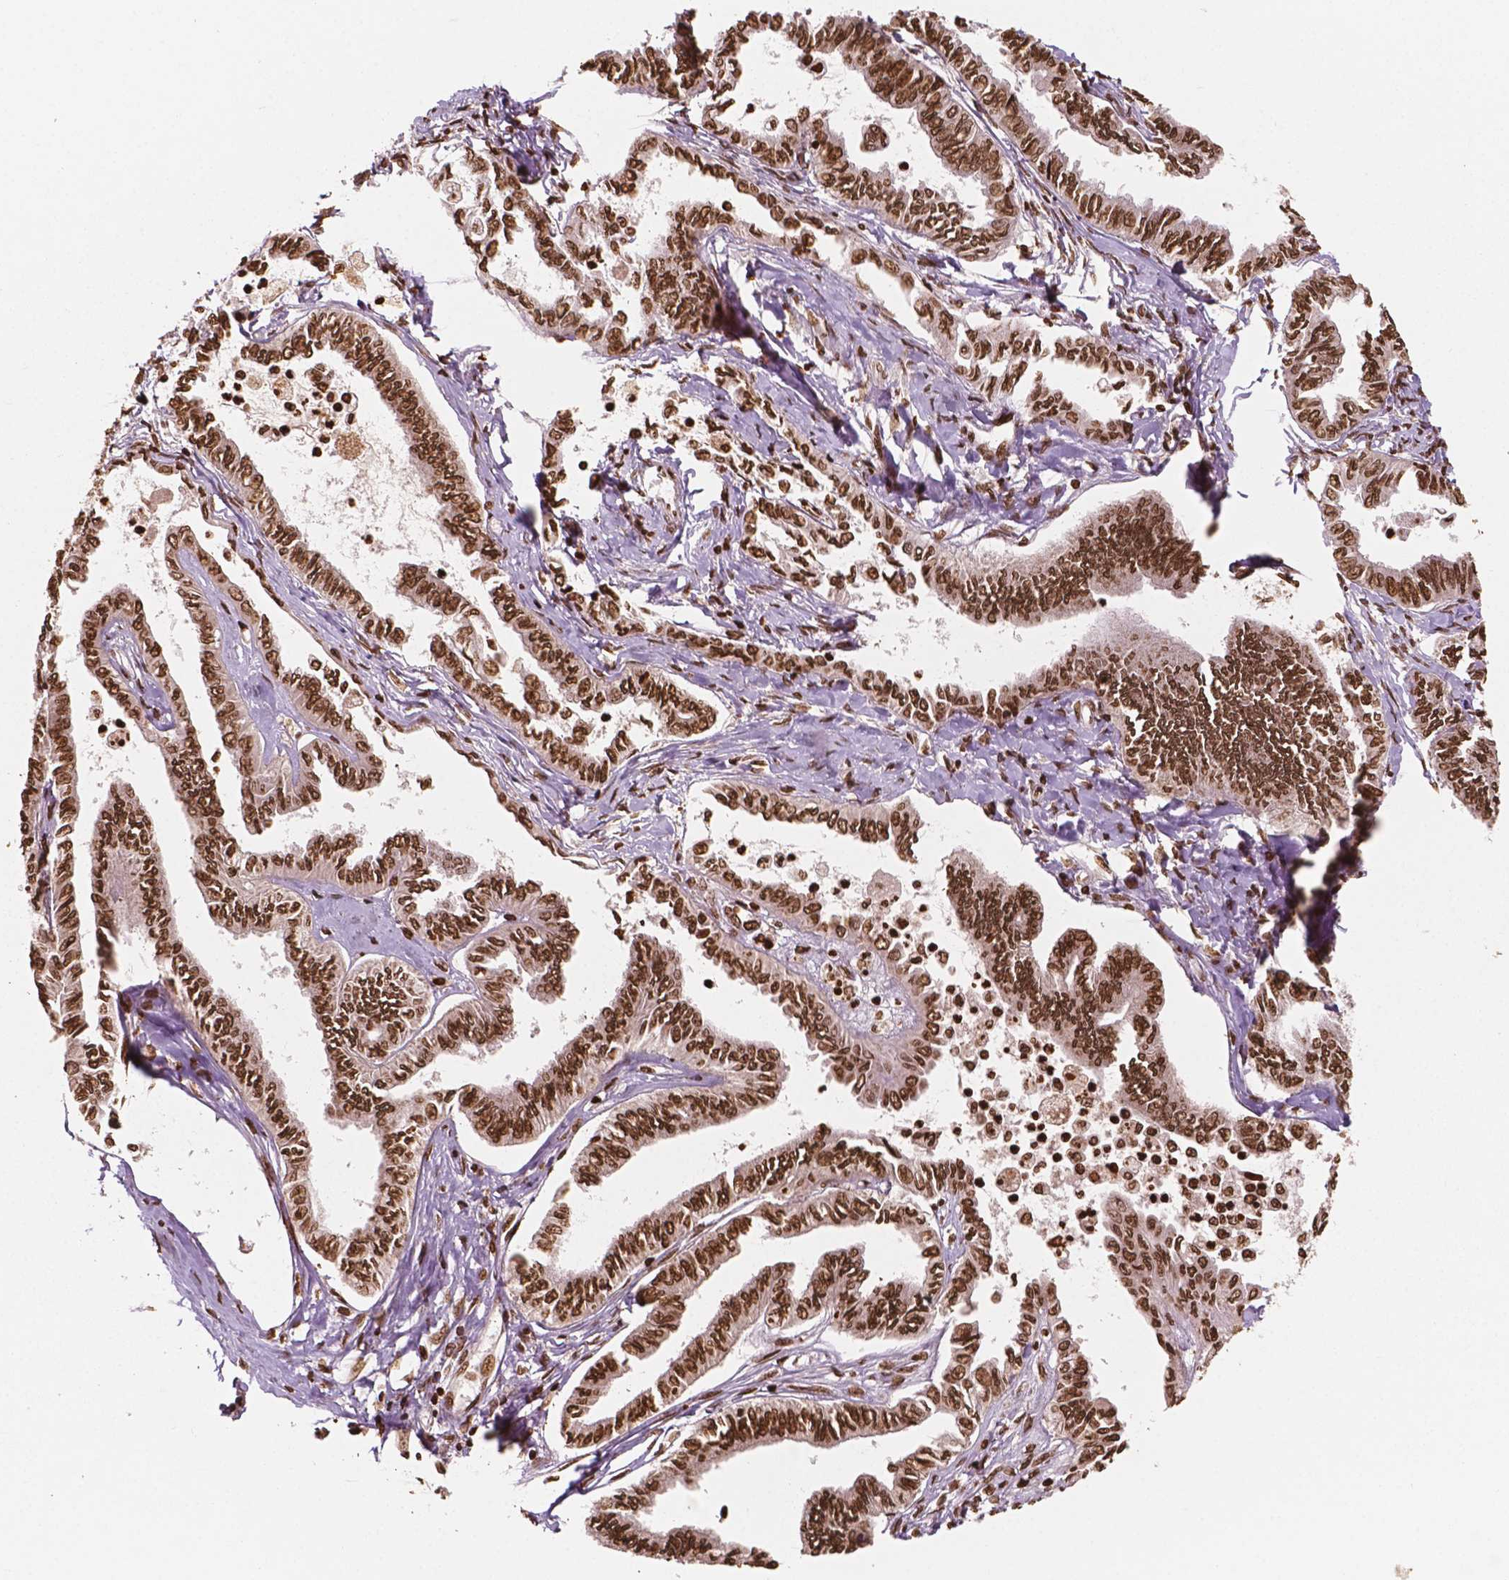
{"staining": {"intensity": "strong", "quantity": ">75%", "location": "nuclear"}, "tissue": "ovarian cancer", "cell_type": "Tumor cells", "image_type": "cancer", "snomed": [{"axis": "morphology", "description": "Carcinoma, endometroid"}, {"axis": "topography", "description": "Ovary"}], "caption": "Immunohistochemistry (IHC) of human ovarian endometroid carcinoma exhibits high levels of strong nuclear staining in about >75% of tumor cells. Nuclei are stained in blue.", "gene": "H3C7", "patient": {"sex": "female", "age": 70}}